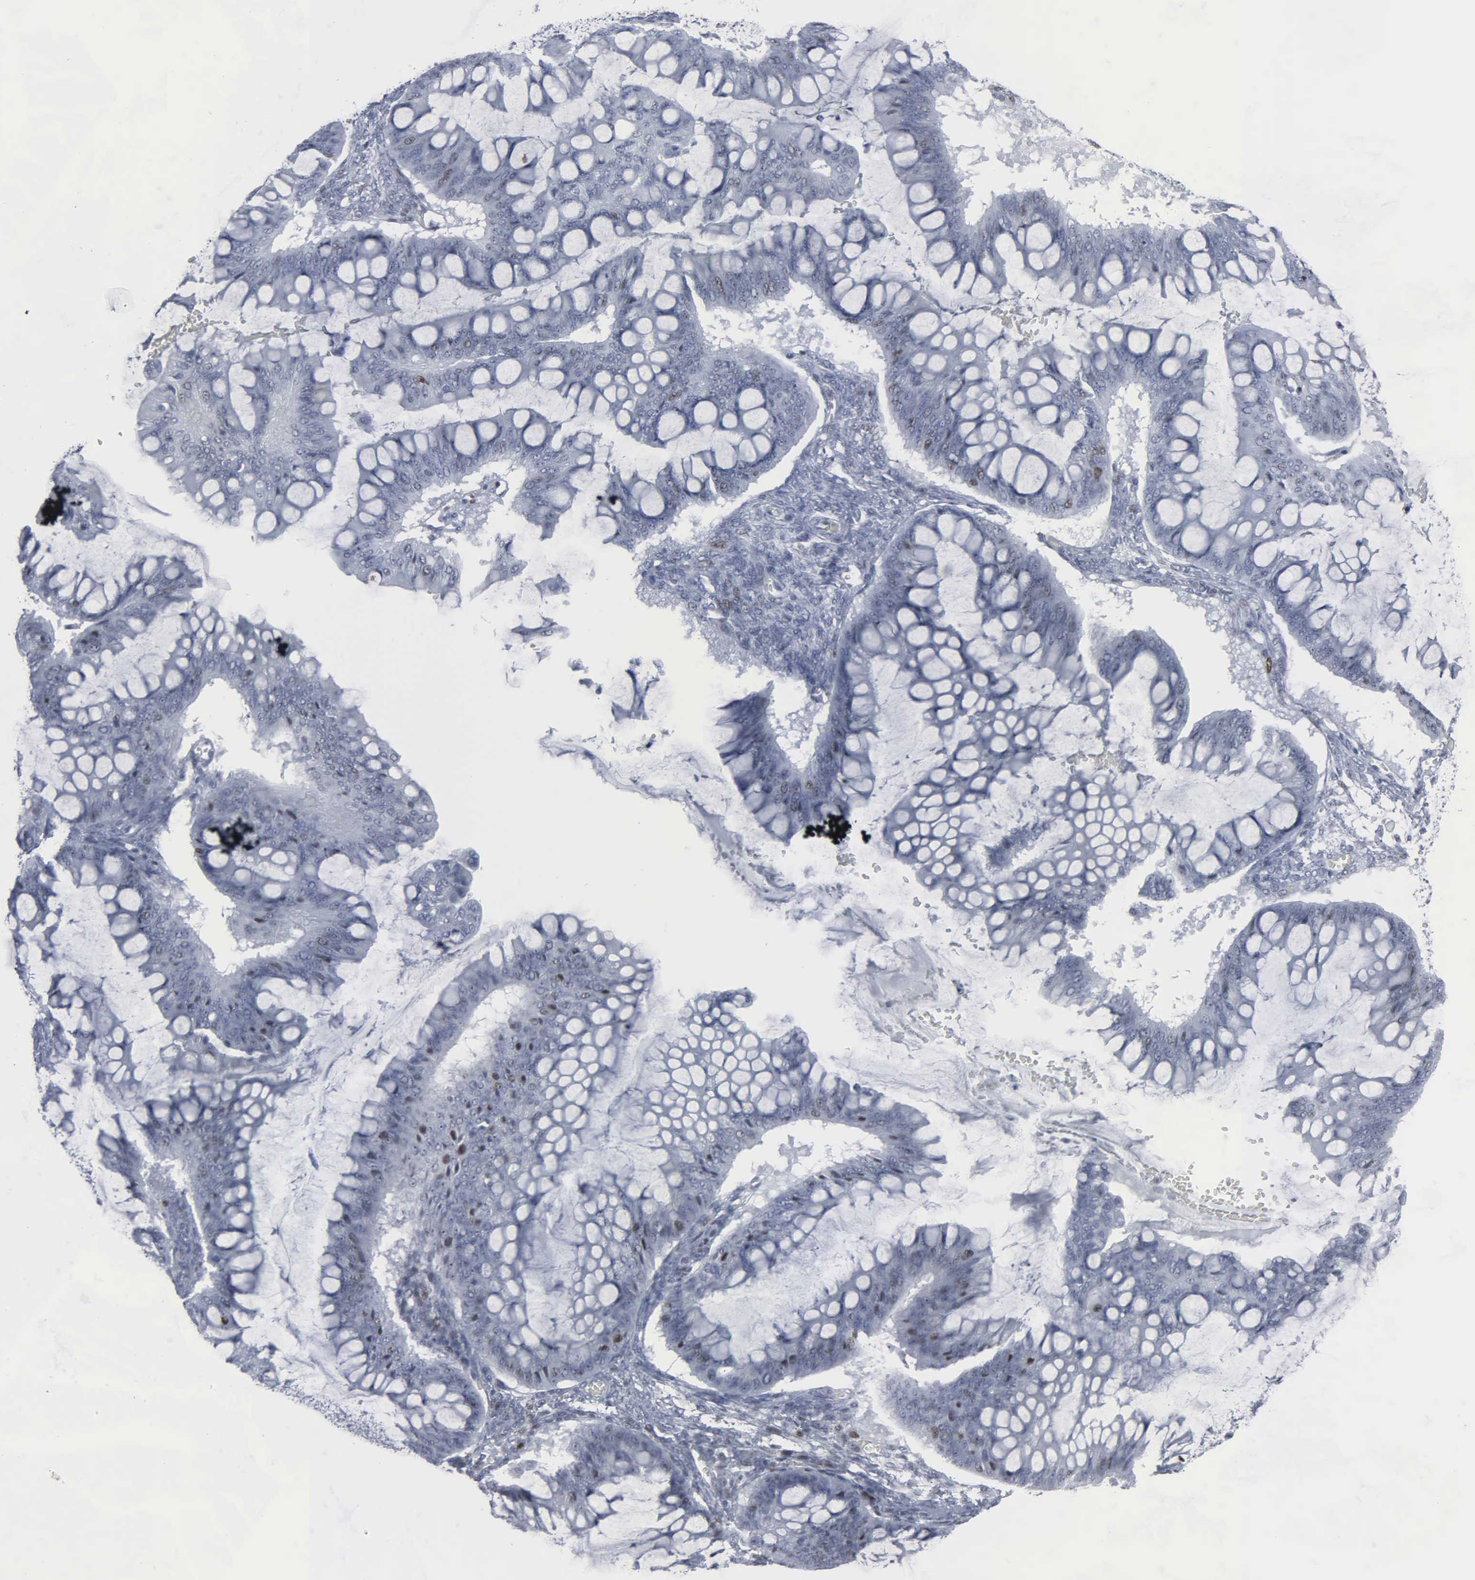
{"staining": {"intensity": "negative", "quantity": "none", "location": "none"}, "tissue": "ovarian cancer", "cell_type": "Tumor cells", "image_type": "cancer", "snomed": [{"axis": "morphology", "description": "Cystadenocarcinoma, mucinous, NOS"}, {"axis": "topography", "description": "Ovary"}], "caption": "DAB immunohistochemical staining of ovarian cancer displays no significant expression in tumor cells.", "gene": "CCND3", "patient": {"sex": "female", "age": 73}}